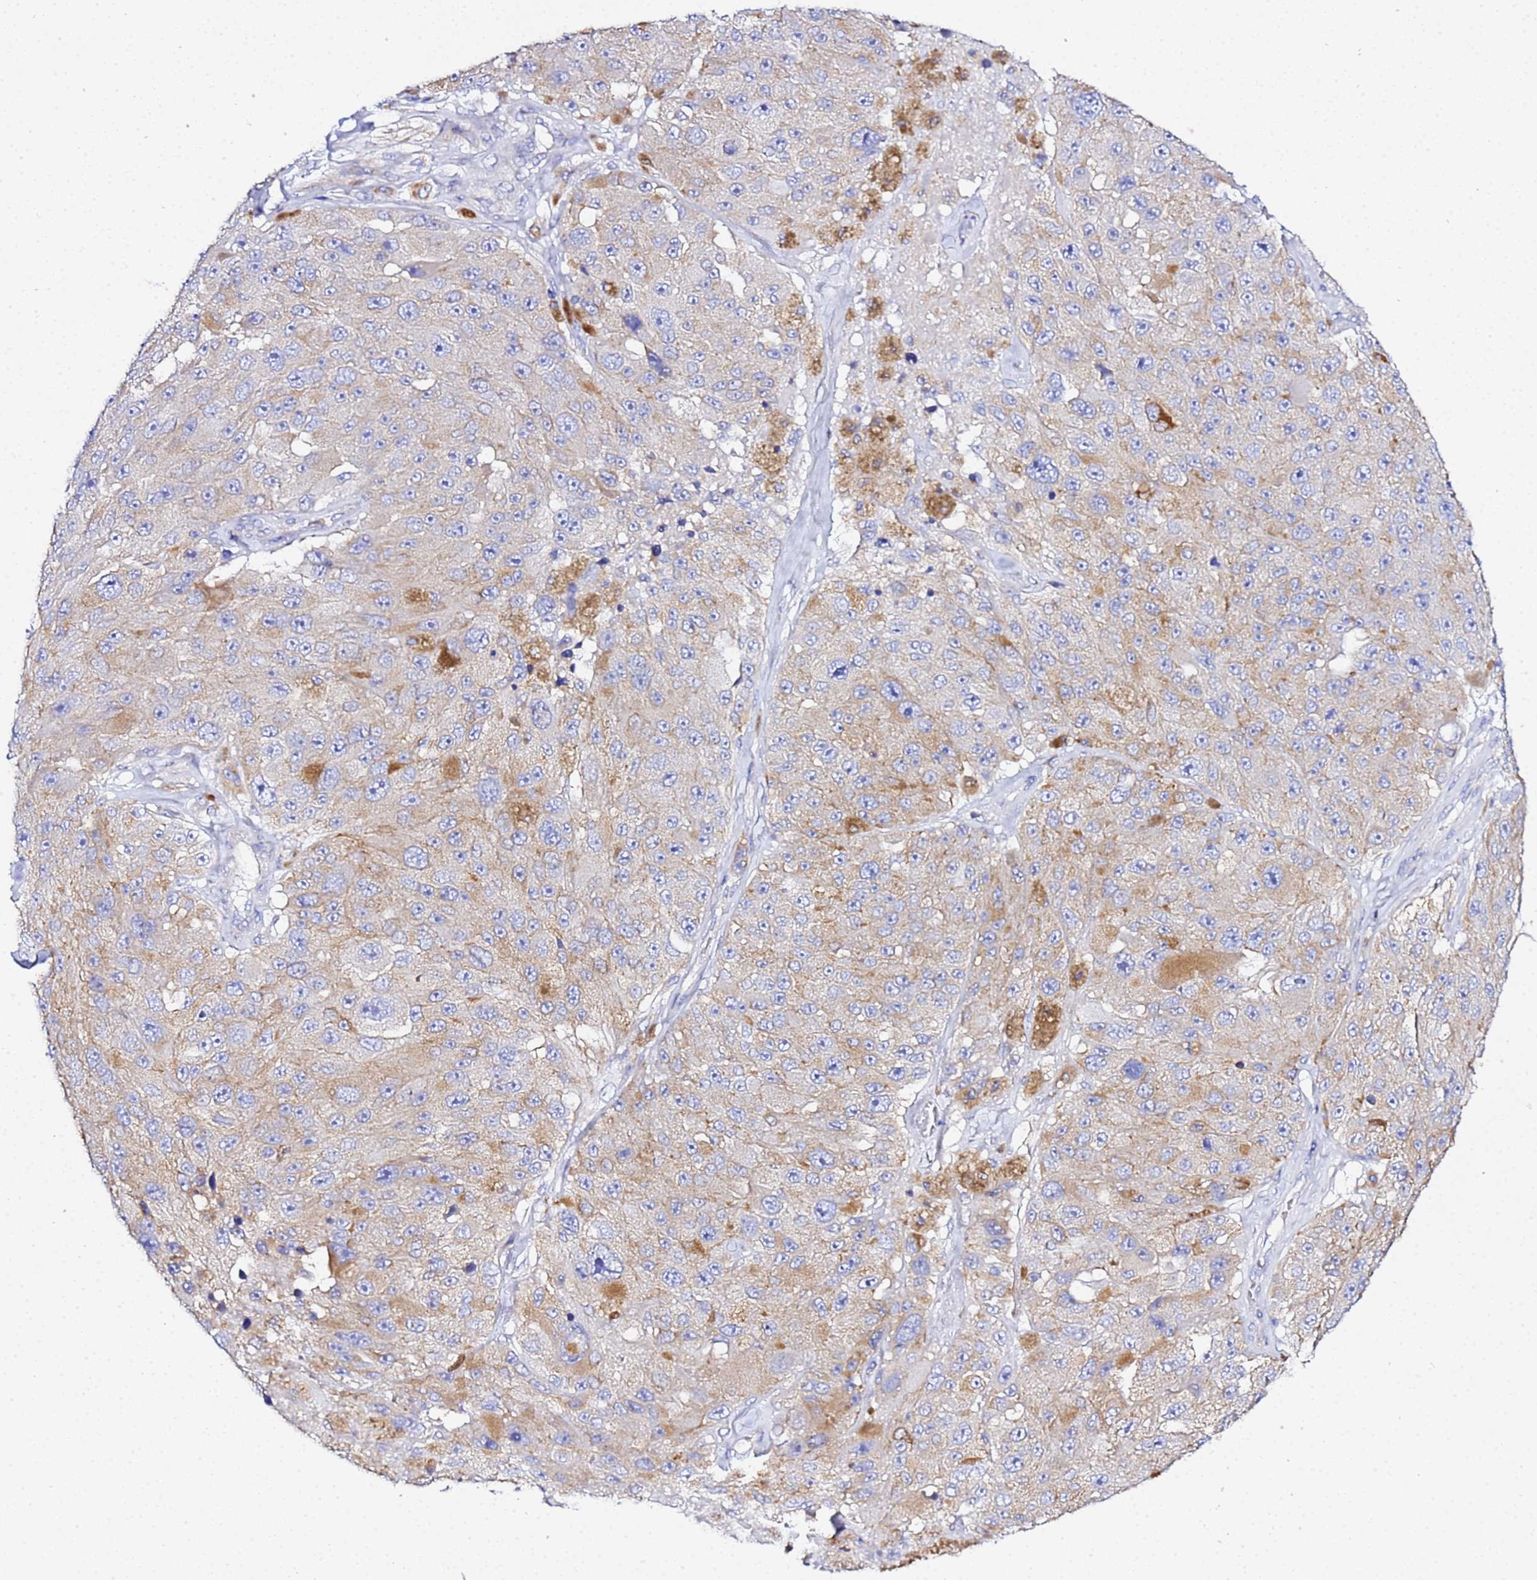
{"staining": {"intensity": "weak", "quantity": "25%-75%", "location": "cytoplasmic/membranous"}, "tissue": "melanoma", "cell_type": "Tumor cells", "image_type": "cancer", "snomed": [{"axis": "morphology", "description": "Malignant melanoma, Metastatic site"}, {"axis": "topography", "description": "Lymph node"}], "caption": "Immunohistochemical staining of melanoma reveals low levels of weak cytoplasmic/membranous positivity in about 25%-75% of tumor cells.", "gene": "VTI1B", "patient": {"sex": "male", "age": 62}}